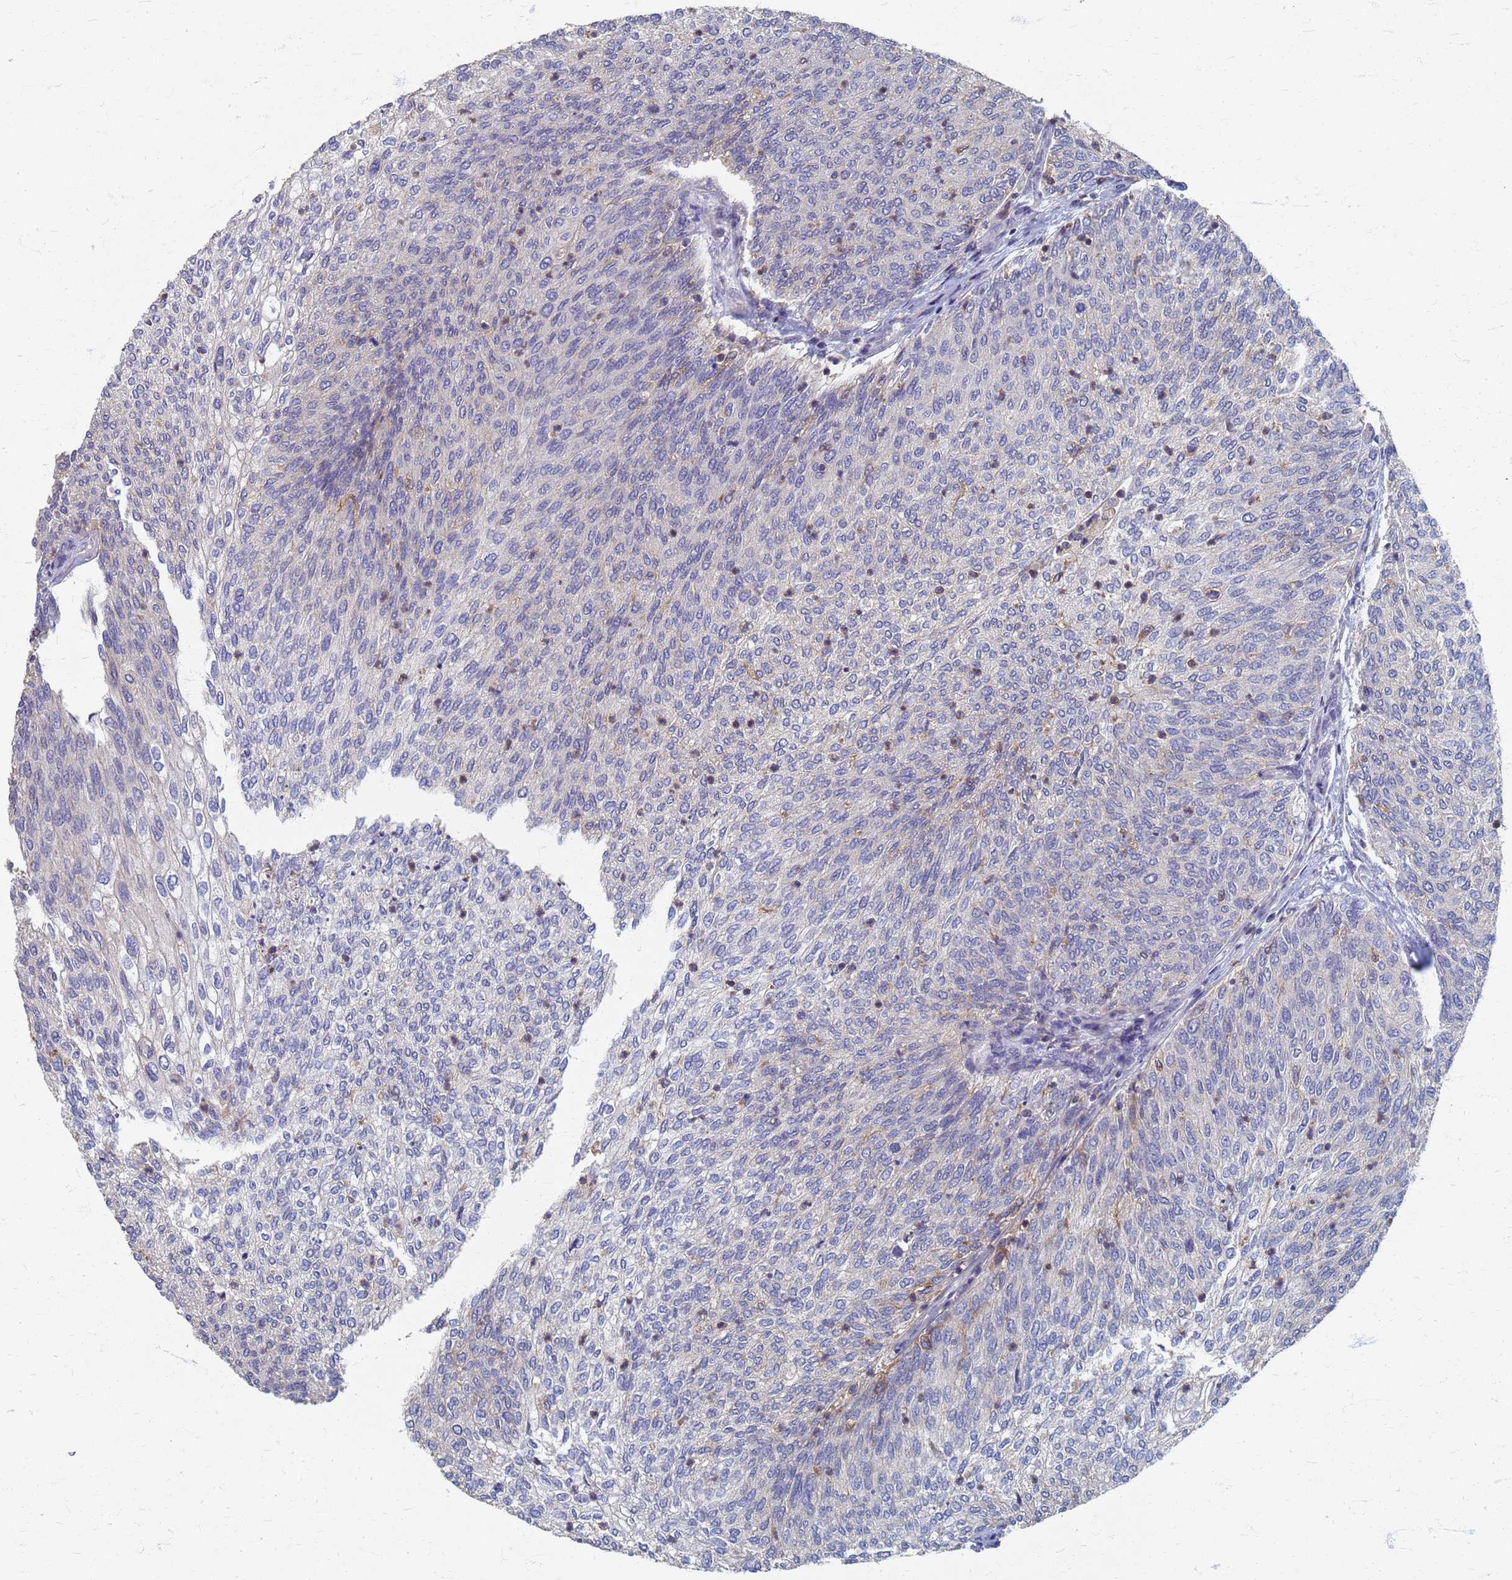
{"staining": {"intensity": "negative", "quantity": "none", "location": "none"}, "tissue": "urothelial cancer", "cell_type": "Tumor cells", "image_type": "cancer", "snomed": [{"axis": "morphology", "description": "Urothelial carcinoma, Low grade"}, {"axis": "topography", "description": "Urinary bladder"}], "caption": "This is an immunohistochemistry image of human urothelial cancer. There is no positivity in tumor cells.", "gene": "KRCC1", "patient": {"sex": "female", "age": 79}}